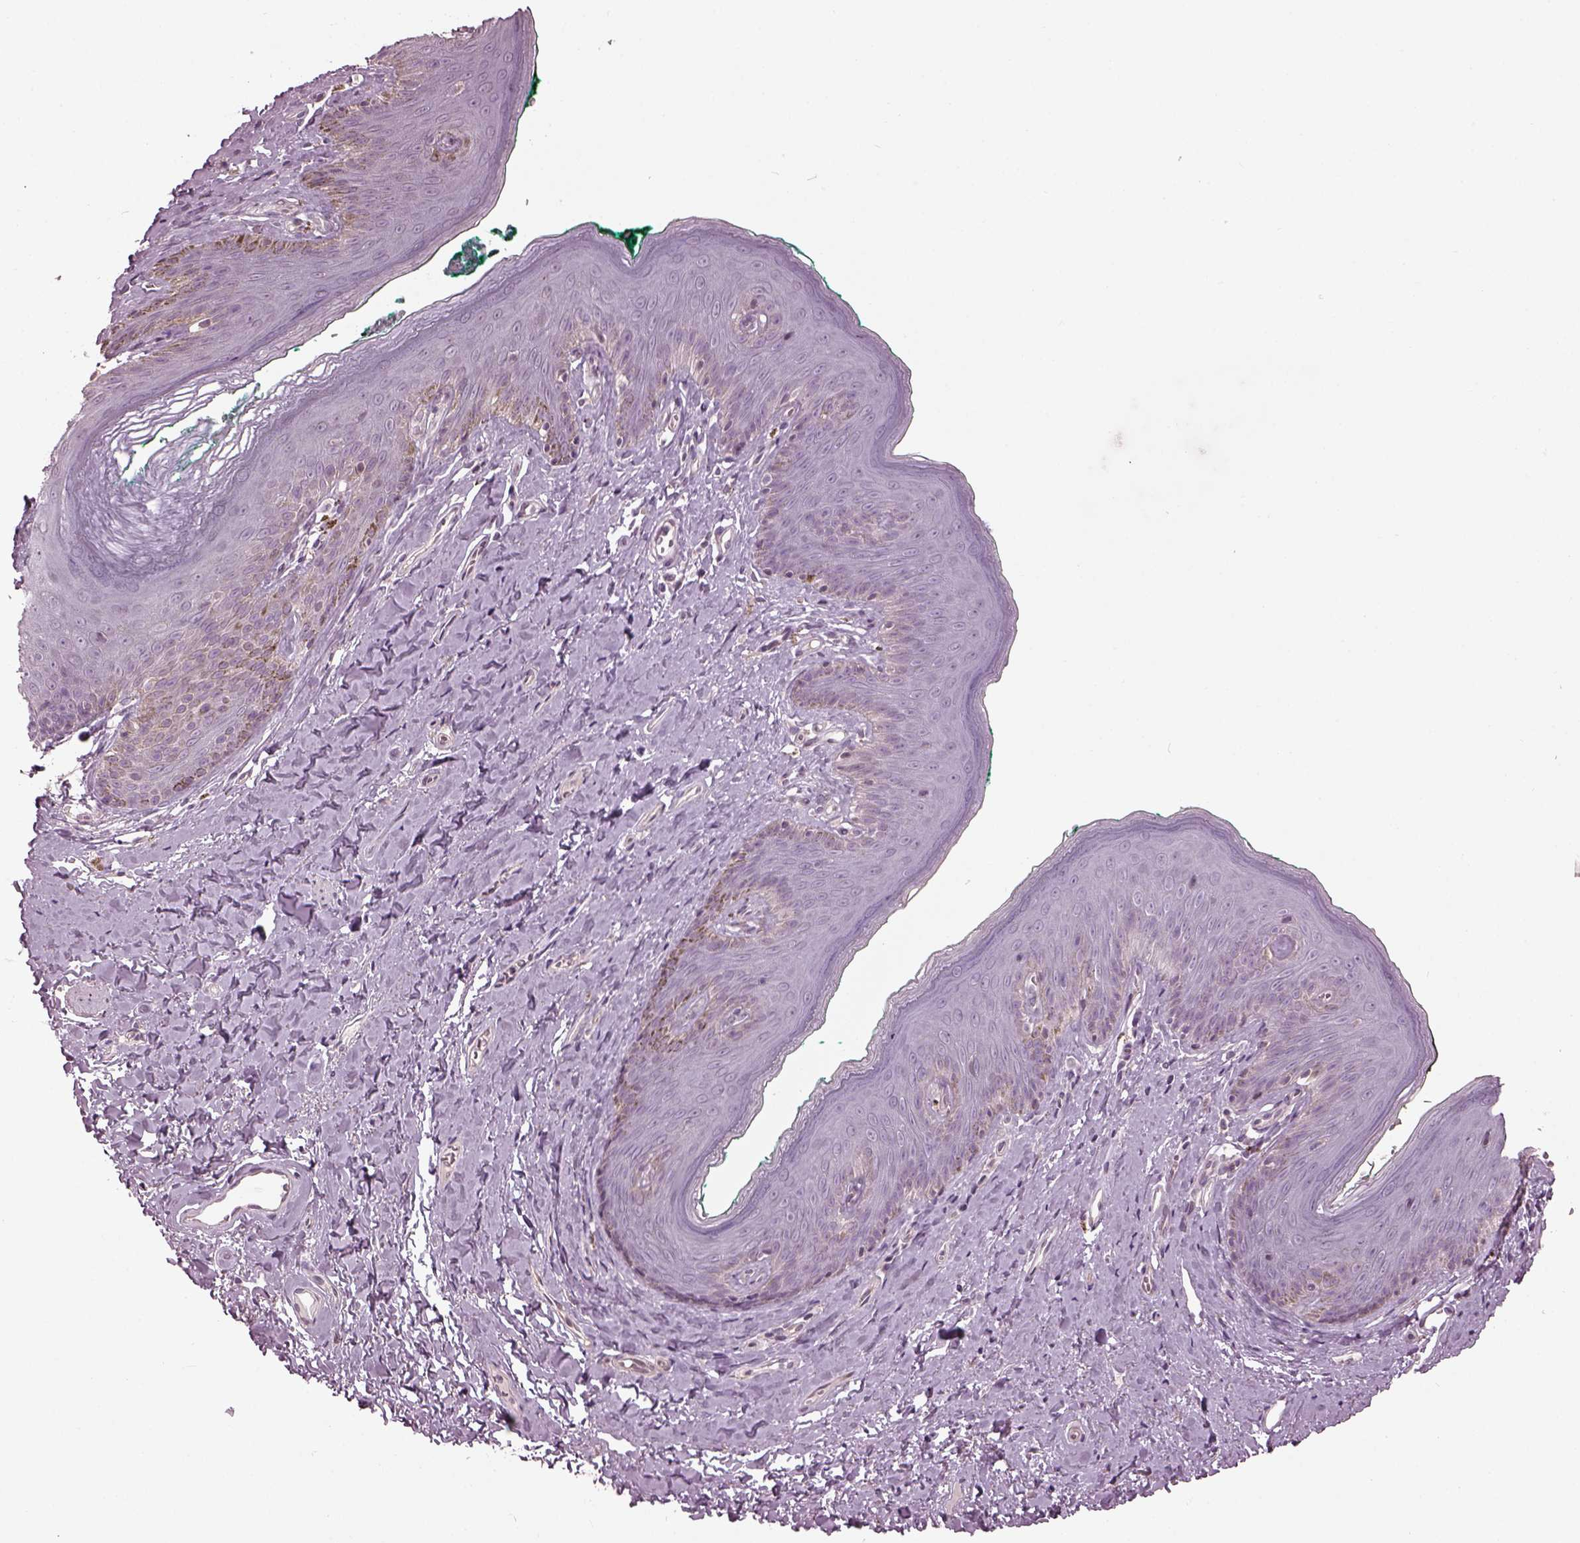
{"staining": {"intensity": "negative", "quantity": "none", "location": "none"}, "tissue": "skin", "cell_type": "Epidermal cells", "image_type": "normal", "snomed": [{"axis": "morphology", "description": "Normal tissue, NOS"}, {"axis": "topography", "description": "Vulva"}], "caption": "Epidermal cells show no significant expression in benign skin.", "gene": "GAL", "patient": {"sex": "female", "age": 66}}